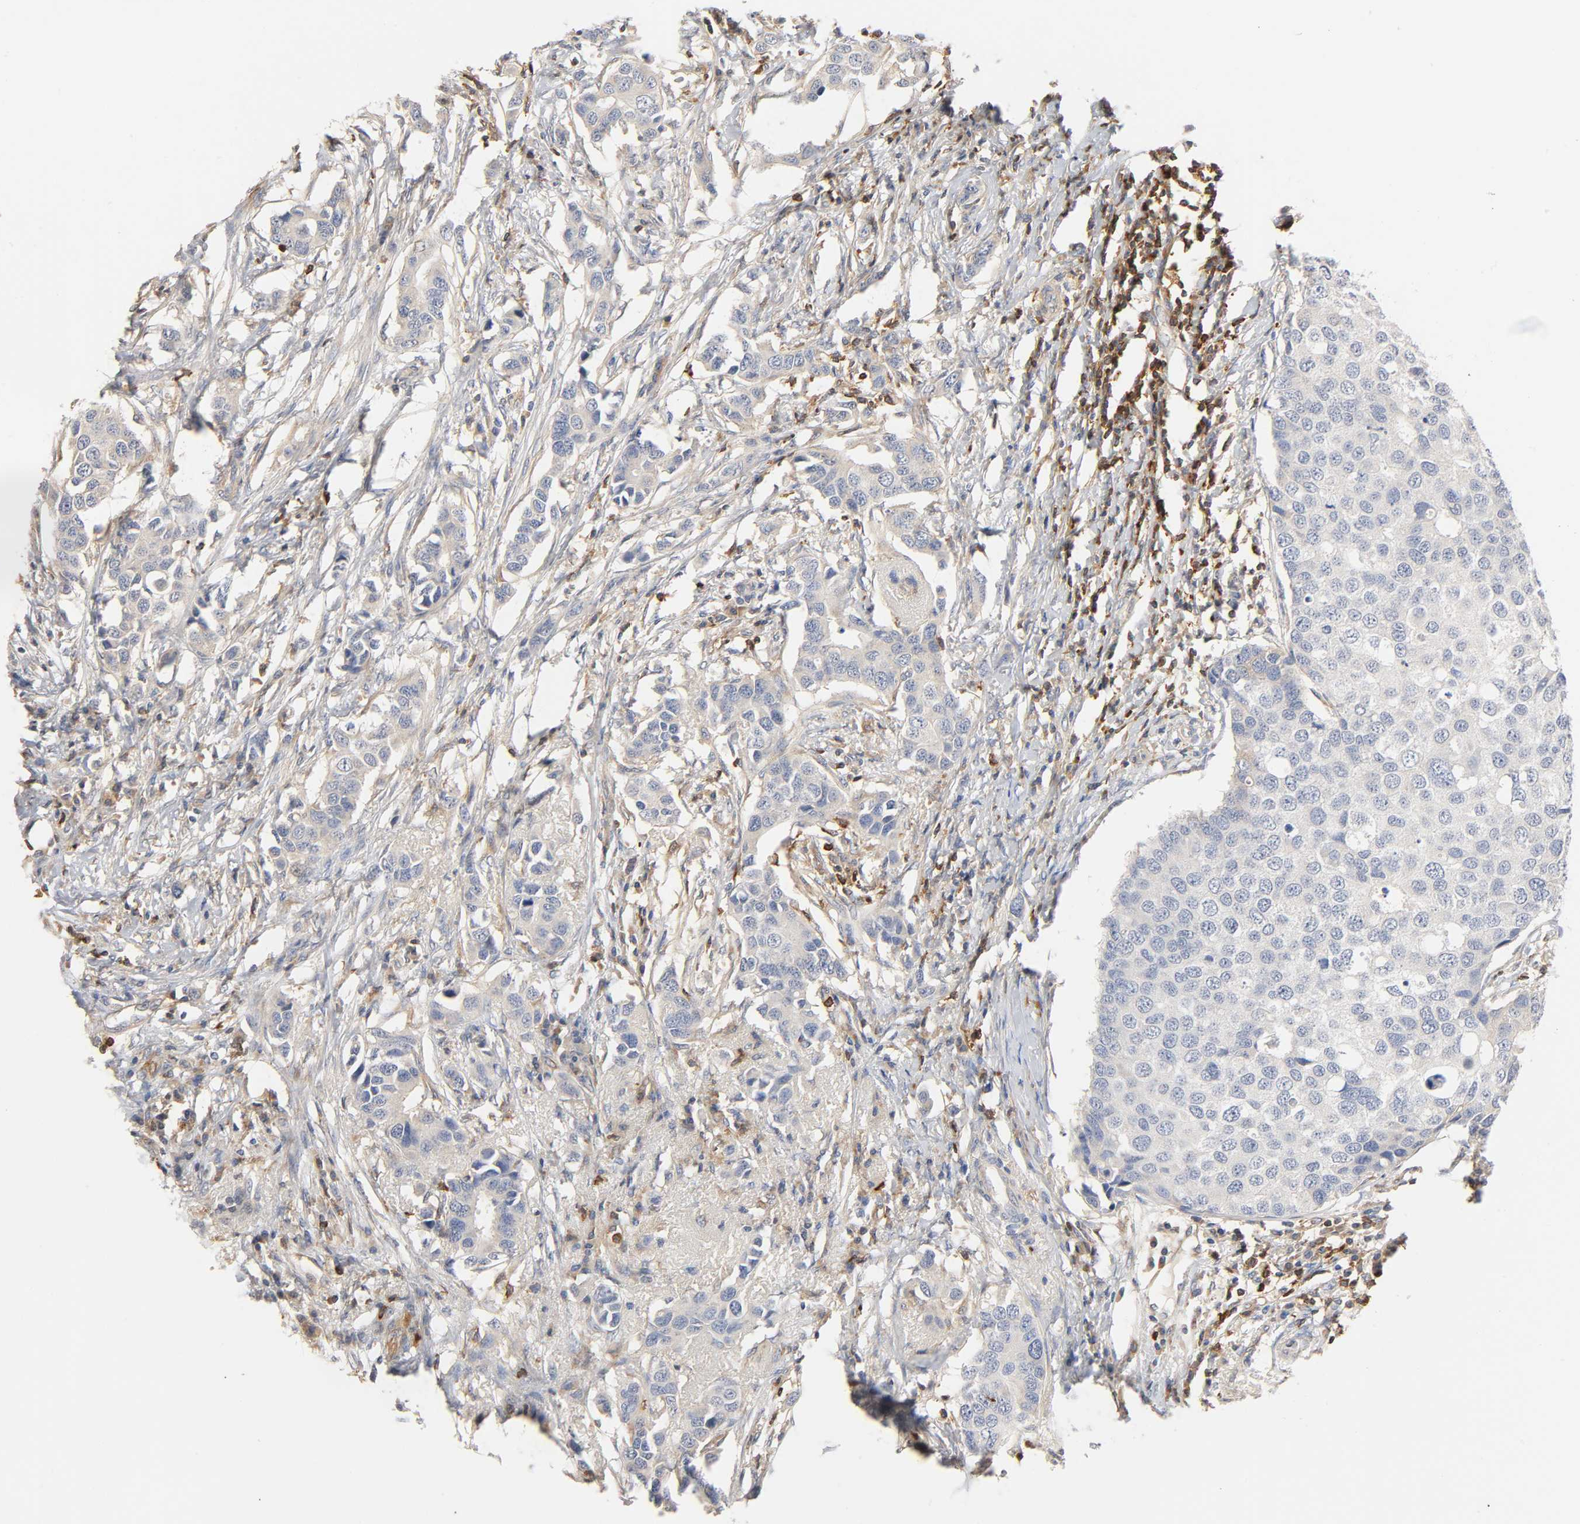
{"staining": {"intensity": "weak", "quantity": "25%-75%", "location": "cytoplasmic/membranous"}, "tissue": "breast cancer", "cell_type": "Tumor cells", "image_type": "cancer", "snomed": [{"axis": "morphology", "description": "Duct carcinoma"}, {"axis": "topography", "description": "Breast"}], "caption": "DAB (3,3'-diaminobenzidine) immunohistochemical staining of breast invasive ductal carcinoma reveals weak cytoplasmic/membranous protein positivity in about 25%-75% of tumor cells.", "gene": "BIN1", "patient": {"sex": "female", "age": 50}}